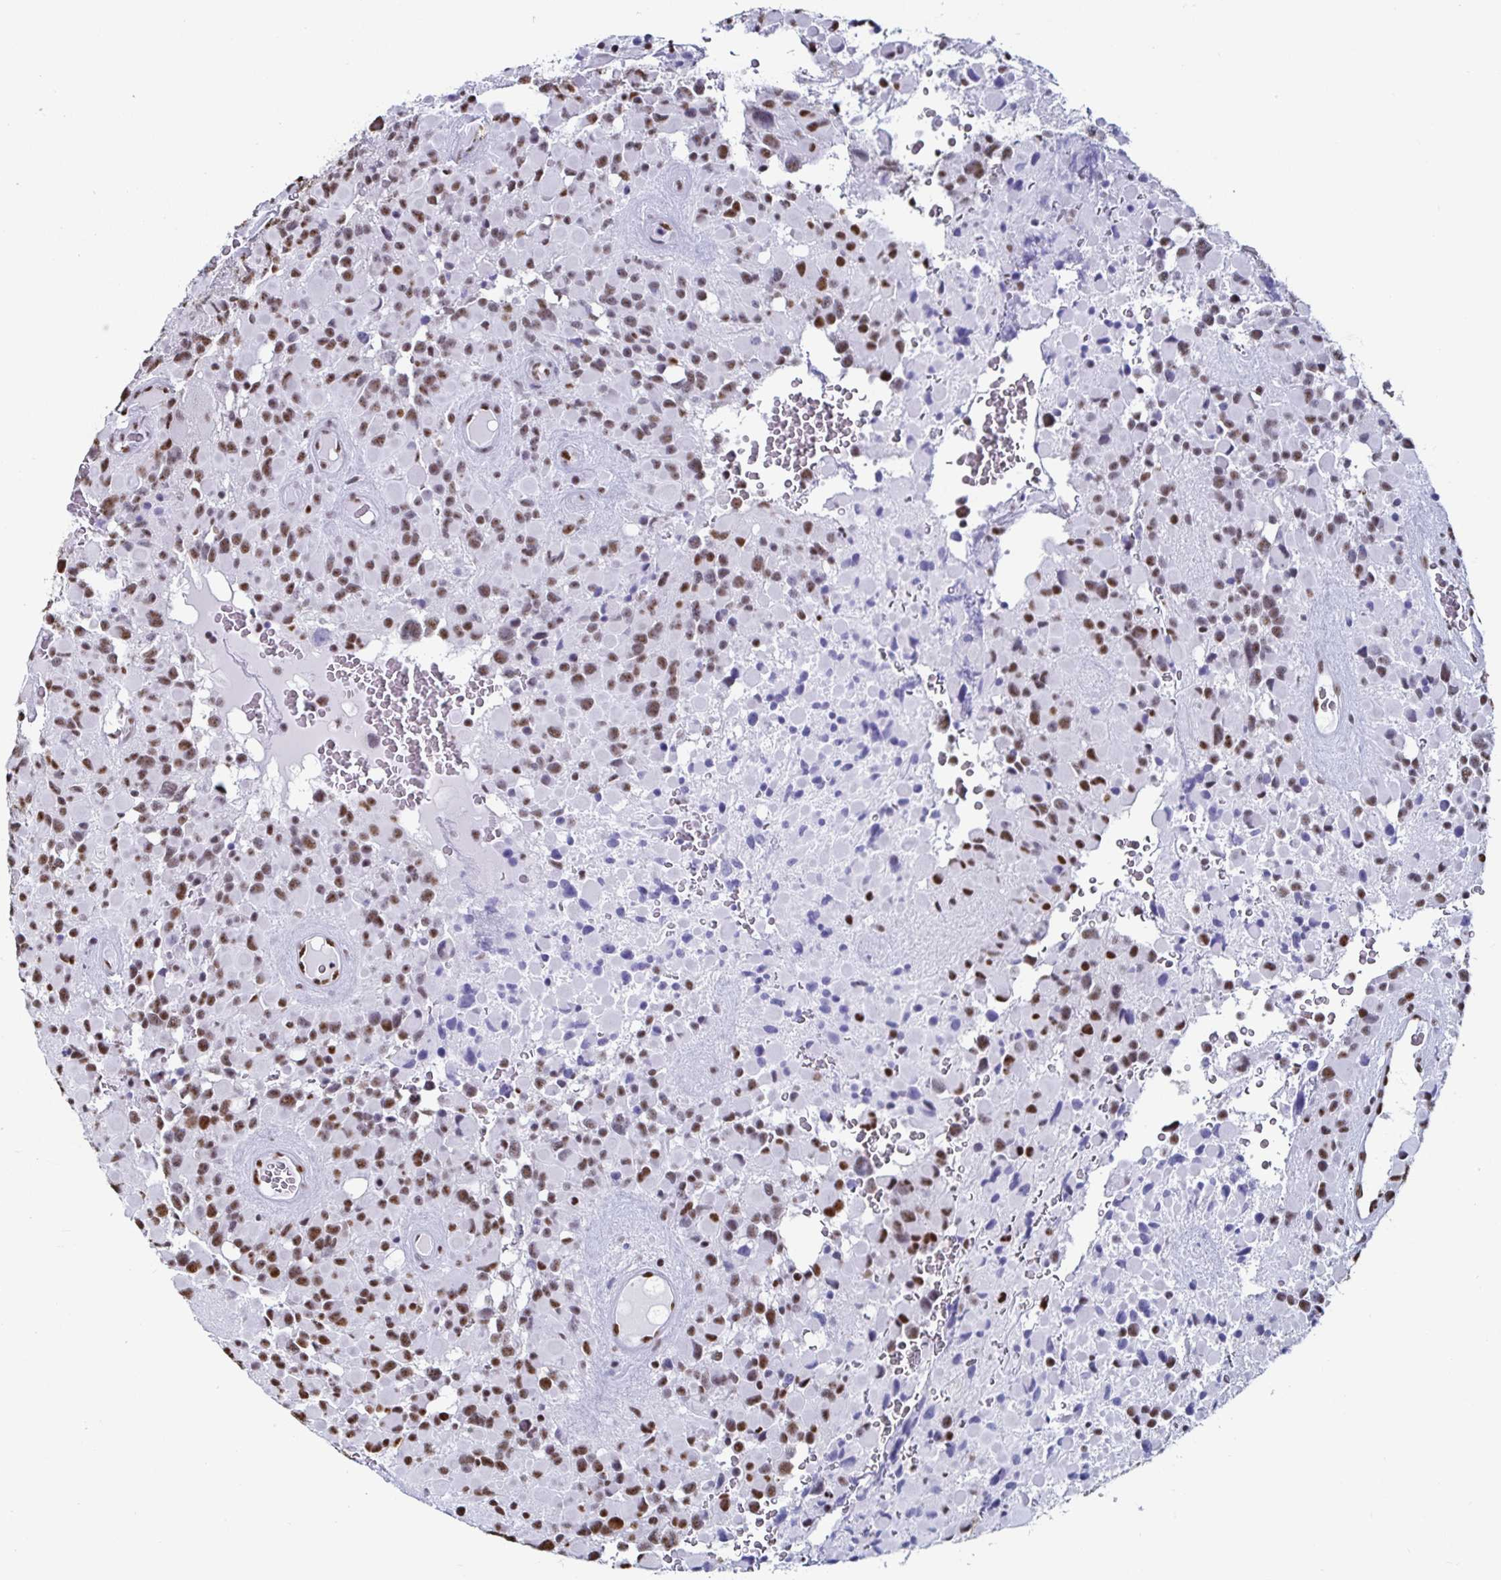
{"staining": {"intensity": "strong", "quantity": "25%-75%", "location": "nuclear"}, "tissue": "glioma", "cell_type": "Tumor cells", "image_type": "cancer", "snomed": [{"axis": "morphology", "description": "Glioma, malignant, High grade"}, {"axis": "topography", "description": "Brain"}], "caption": "Strong nuclear staining for a protein is appreciated in approximately 25%-75% of tumor cells of malignant glioma (high-grade) using immunohistochemistry (IHC).", "gene": "DDX39B", "patient": {"sex": "female", "age": 40}}